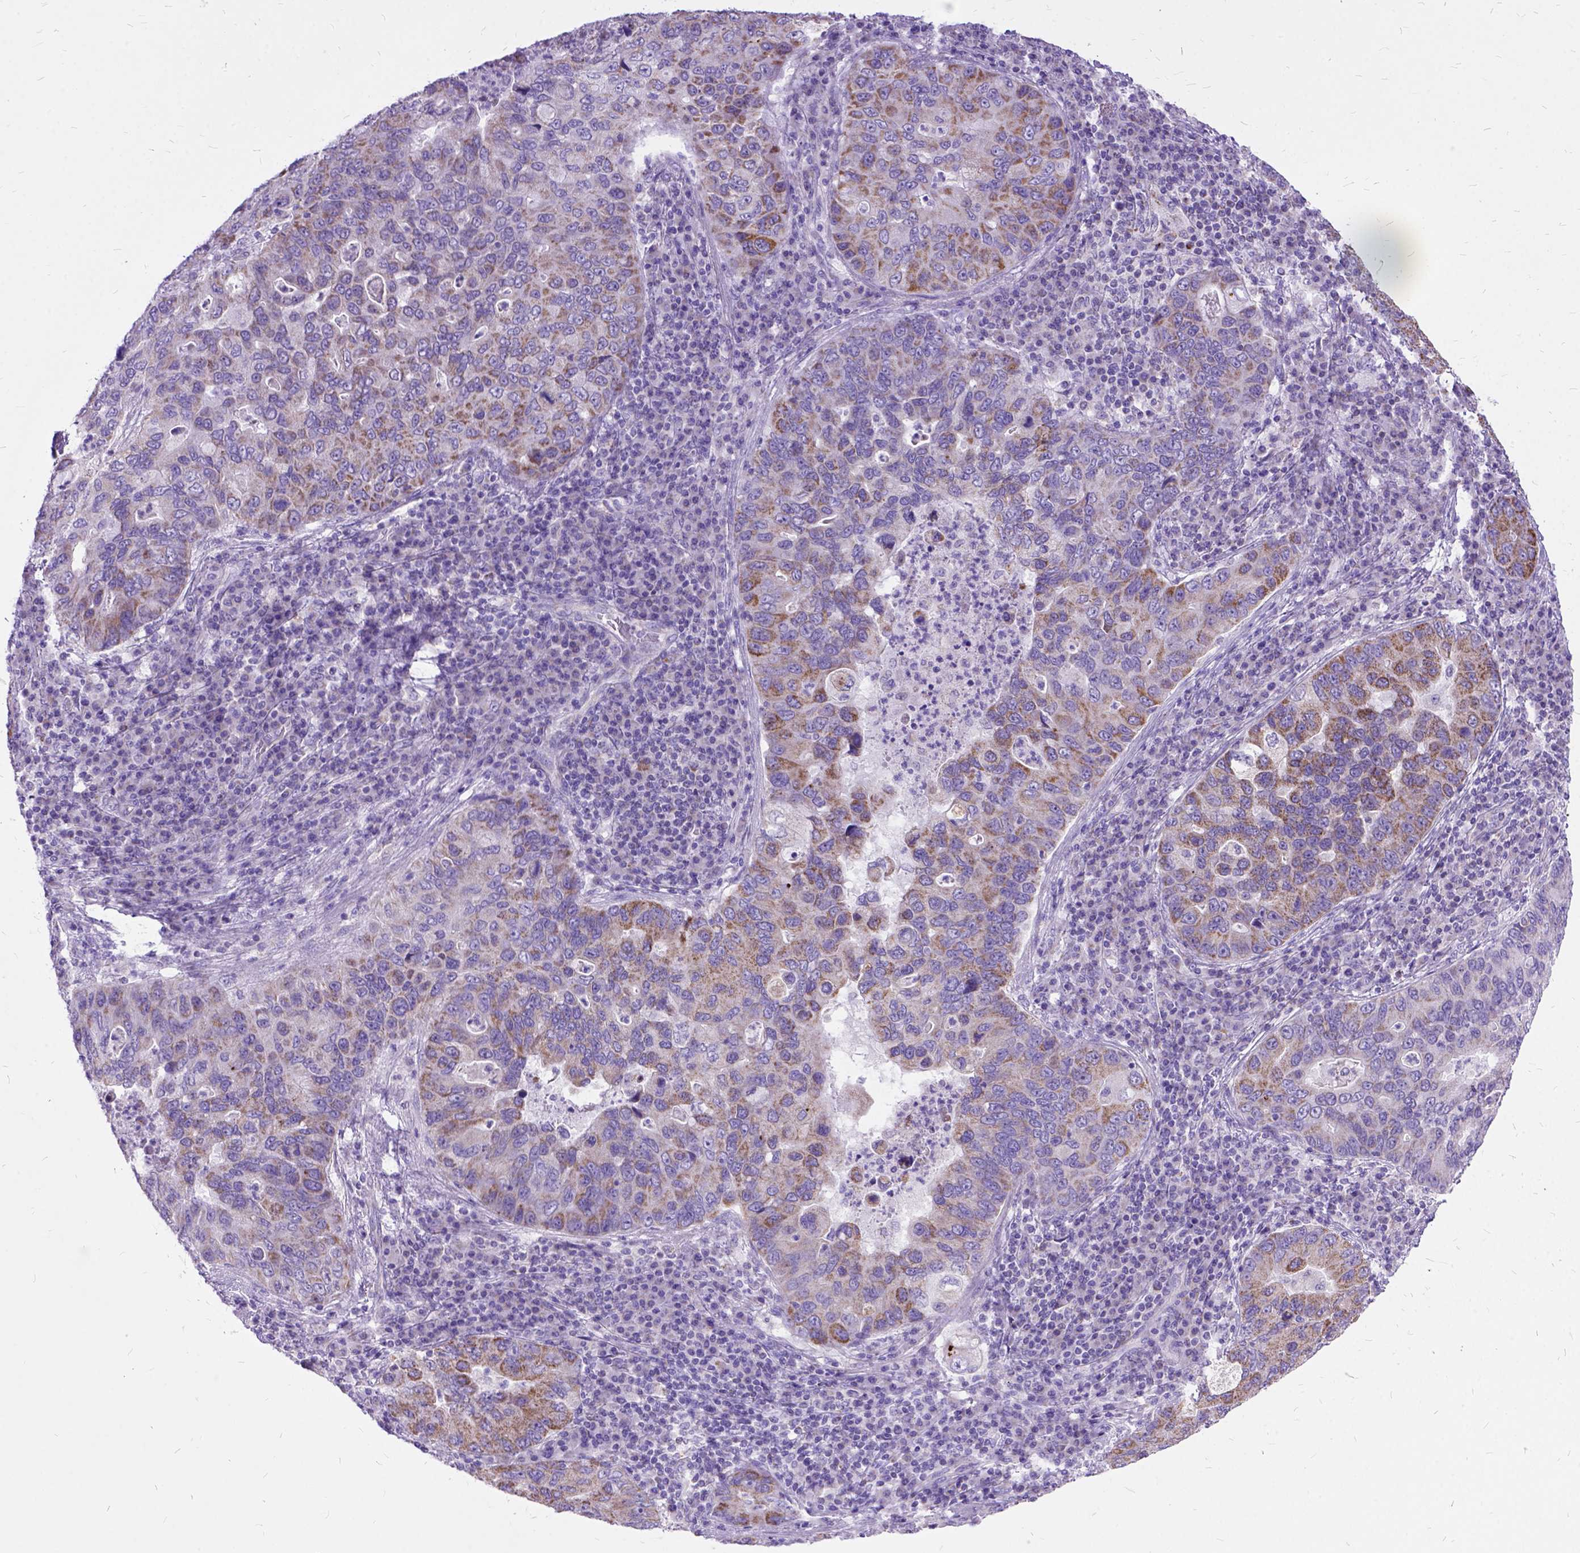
{"staining": {"intensity": "moderate", "quantity": "<25%", "location": "cytoplasmic/membranous"}, "tissue": "lung cancer", "cell_type": "Tumor cells", "image_type": "cancer", "snomed": [{"axis": "morphology", "description": "Adenocarcinoma, NOS"}, {"axis": "morphology", "description": "Adenocarcinoma, metastatic, NOS"}, {"axis": "topography", "description": "Lymph node"}, {"axis": "topography", "description": "Lung"}], "caption": "Brown immunohistochemical staining in human lung cancer demonstrates moderate cytoplasmic/membranous positivity in approximately <25% of tumor cells.", "gene": "CTAG2", "patient": {"sex": "female", "age": 54}}